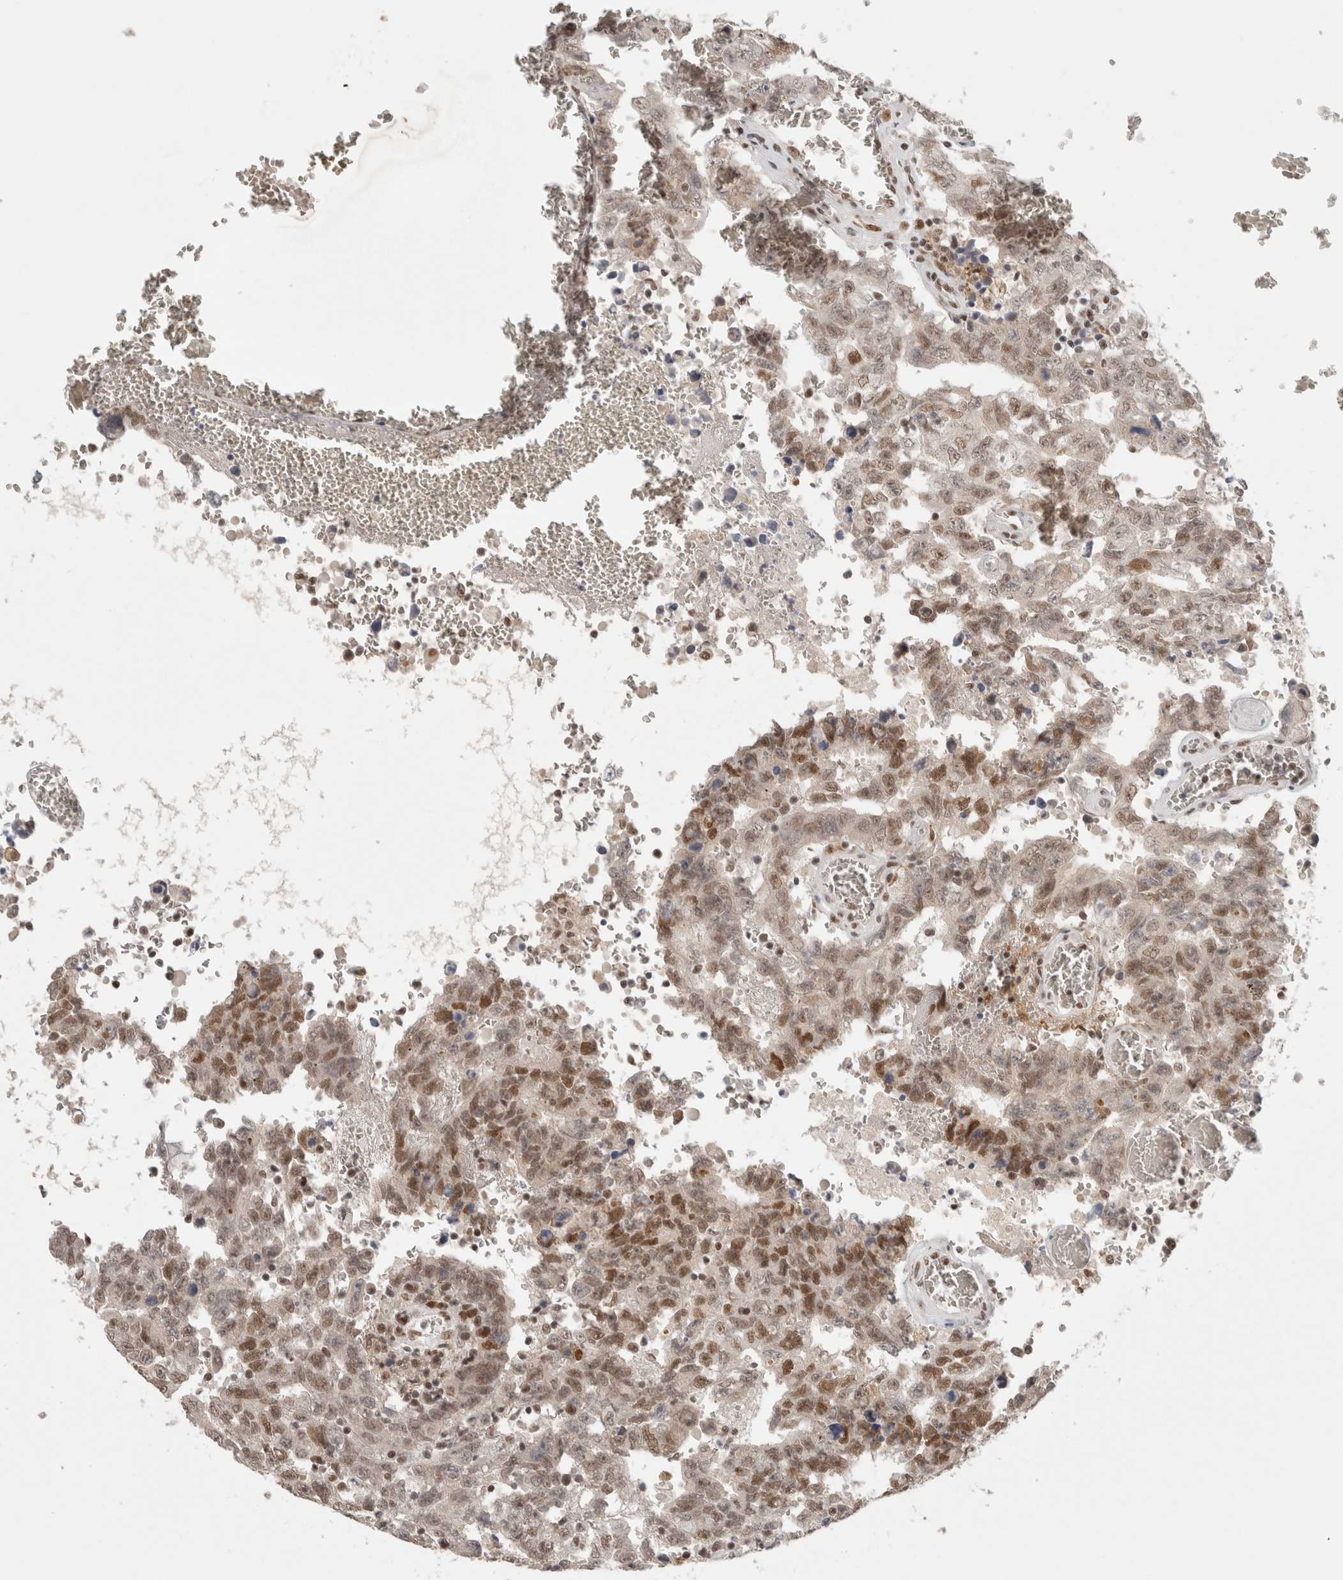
{"staining": {"intensity": "moderate", "quantity": "25%-75%", "location": "nuclear"}, "tissue": "testis cancer", "cell_type": "Tumor cells", "image_type": "cancer", "snomed": [{"axis": "morphology", "description": "Carcinoma, Embryonal, NOS"}, {"axis": "topography", "description": "Testis"}], "caption": "Immunohistochemical staining of embryonal carcinoma (testis) displays moderate nuclear protein positivity in about 25%-75% of tumor cells.", "gene": "ZNF830", "patient": {"sex": "male", "age": 26}}